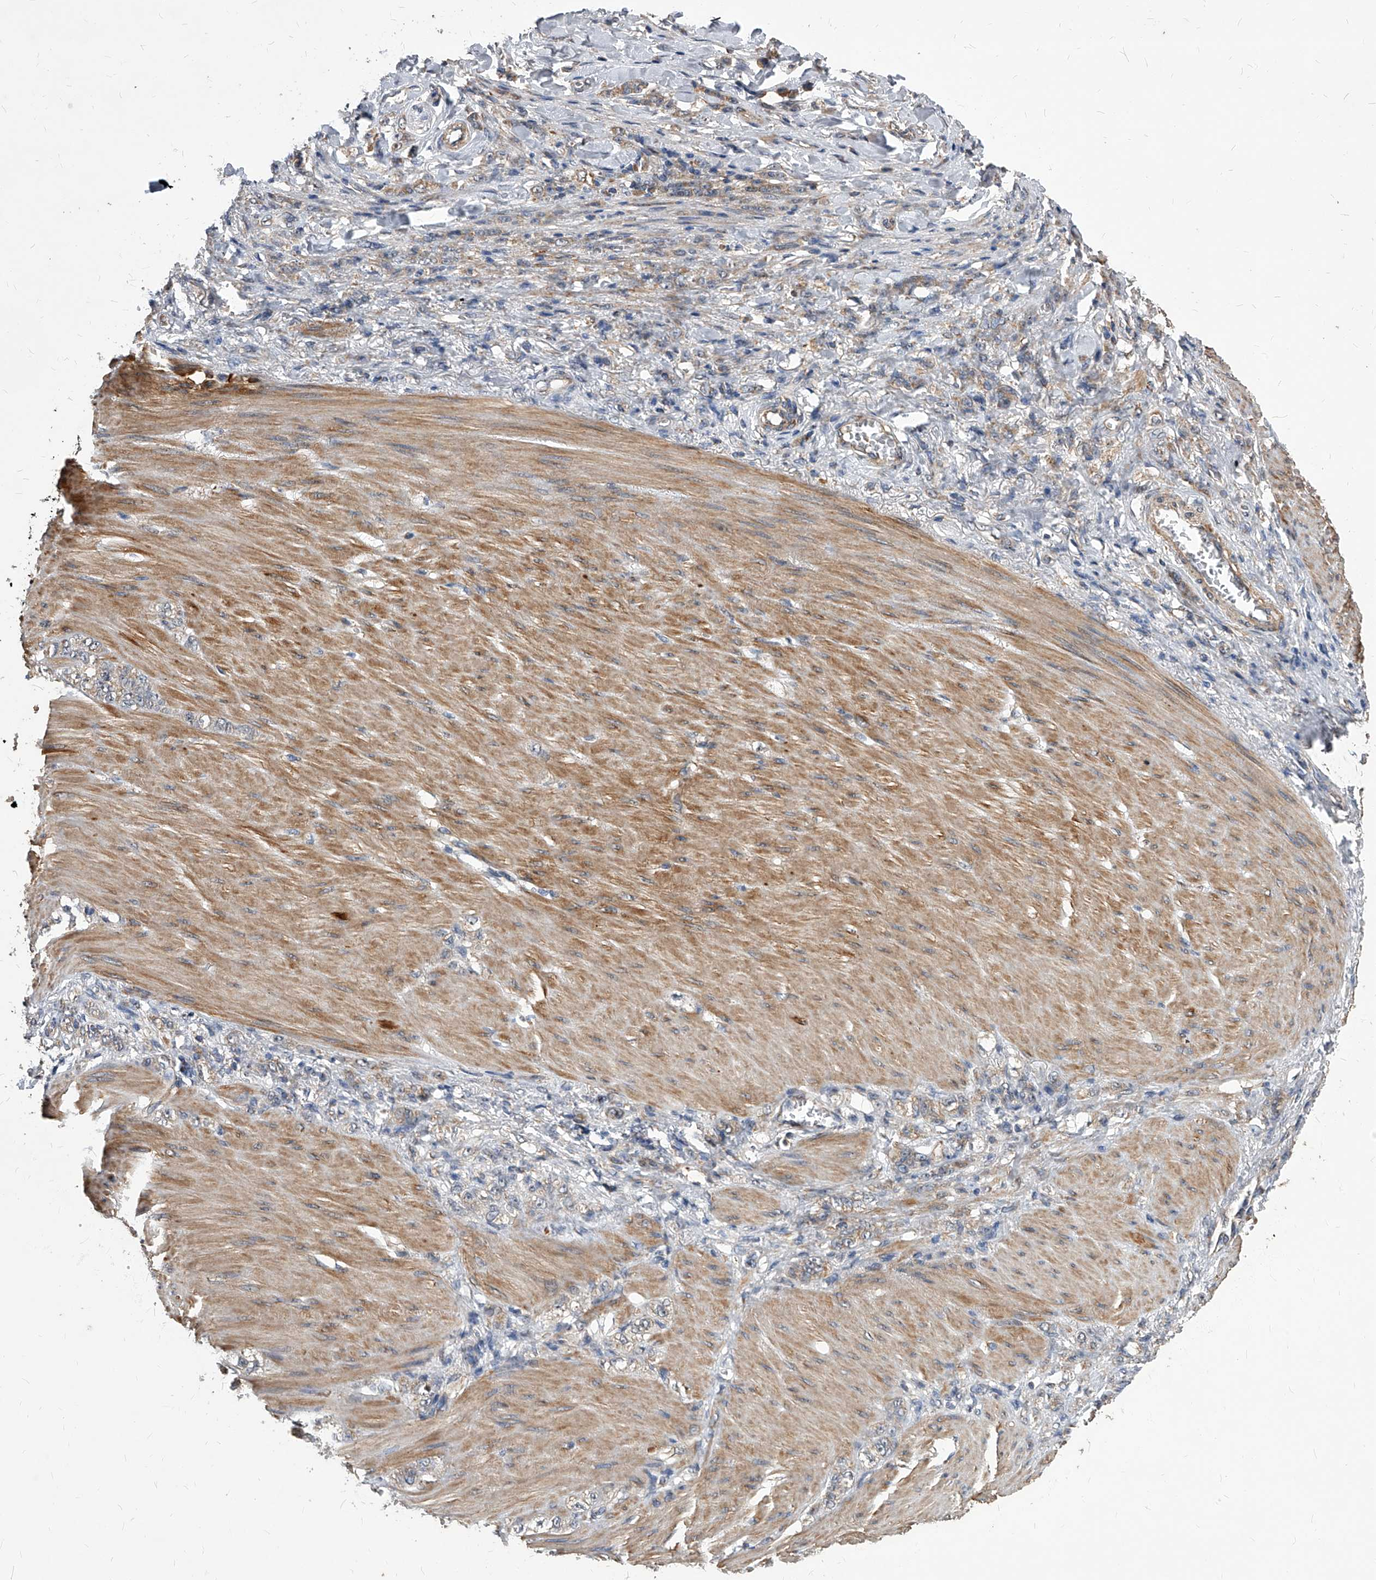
{"staining": {"intensity": "weak", "quantity": ">75%", "location": "cytoplasmic/membranous"}, "tissue": "stomach cancer", "cell_type": "Tumor cells", "image_type": "cancer", "snomed": [{"axis": "morphology", "description": "Normal tissue, NOS"}, {"axis": "morphology", "description": "Adenocarcinoma, NOS"}, {"axis": "topography", "description": "Stomach"}], "caption": "Protein staining displays weak cytoplasmic/membranous positivity in about >75% of tumor cells in adenocarcinoma (stomach).", "gene": "SOBP", "patient": {"sex": "male", "age": 82}}